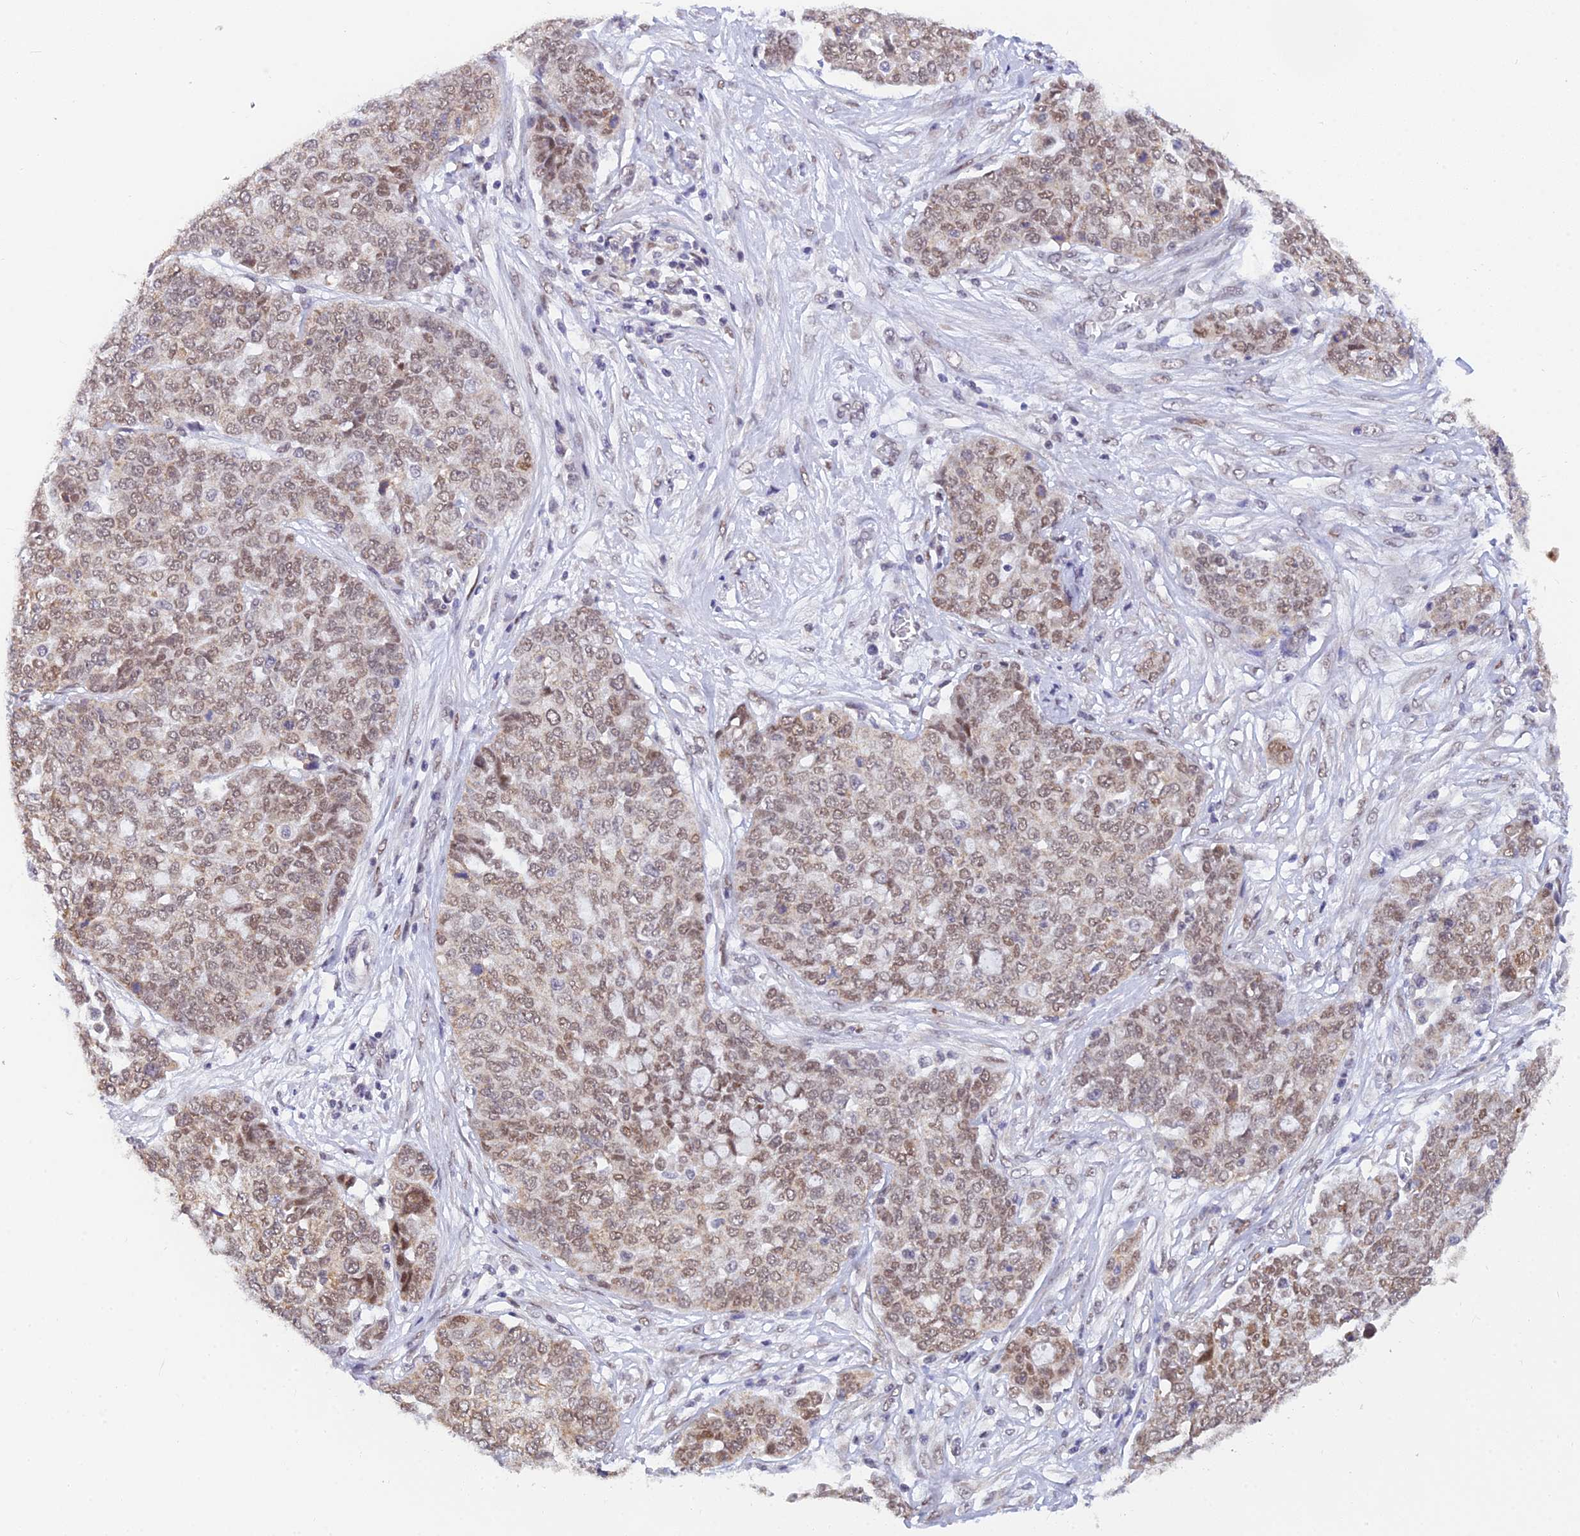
{"staining": {"intensity": "moderate", "quantity": ">75%", "location": "nuclear"}, "tissue": "ovarian cancer", "cell_type": "Tumor cells", "image_type": "cancer", "snomed": [{"axis": "morphology", "description": "Cystadenocarcinoma, serous, NOS"}, {"axis": "topography", "description": "Soft tissue"}, {"axis": "topography", "description": "Ovary"}], "caption": "Ovarian cancer was stained to show a protein in brown. There is medium levels of moderate nuclear positivity in approximately >75% of tumor cells.", "gene": "C2orf49", "patient": {"sex": "female", "age": 57}}